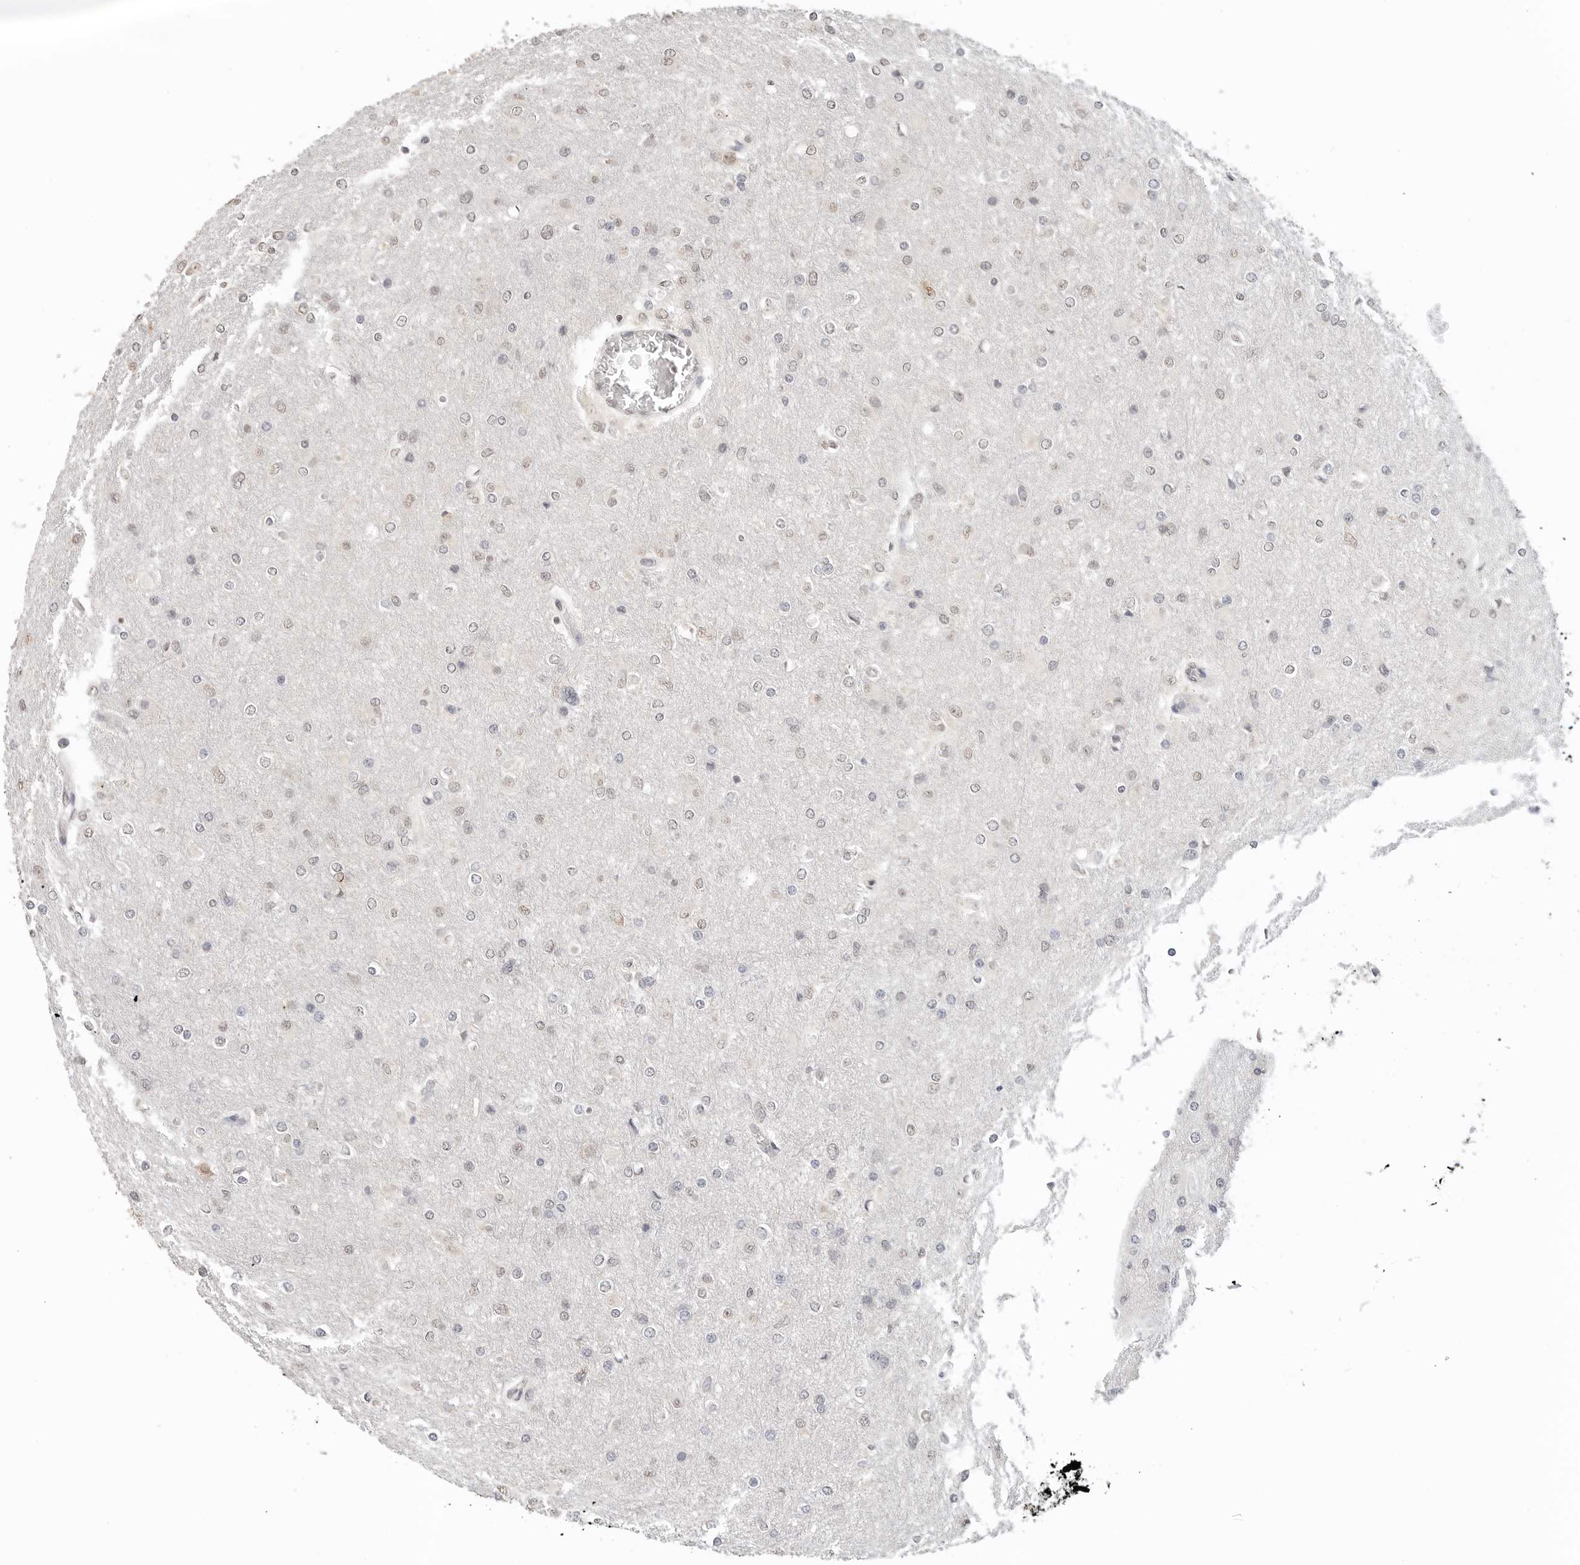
{"staining": {"intensity": "weak", "quantity": "<25%", "location": "nuclear"}, "tissue": "glioma", "cell_type": "Tumor cells", "image_type": "cancer", "snomed": [{"axis": "morphology", "description": "Glioma, malignant, High grade"}, {"axis": "topography", "description": "Cerebral cortex"}], "caption": "Tumor cells show no significant positivity in glioma.", "gene": "METAP1", "patient": {"sex": "female", "age": 36}}